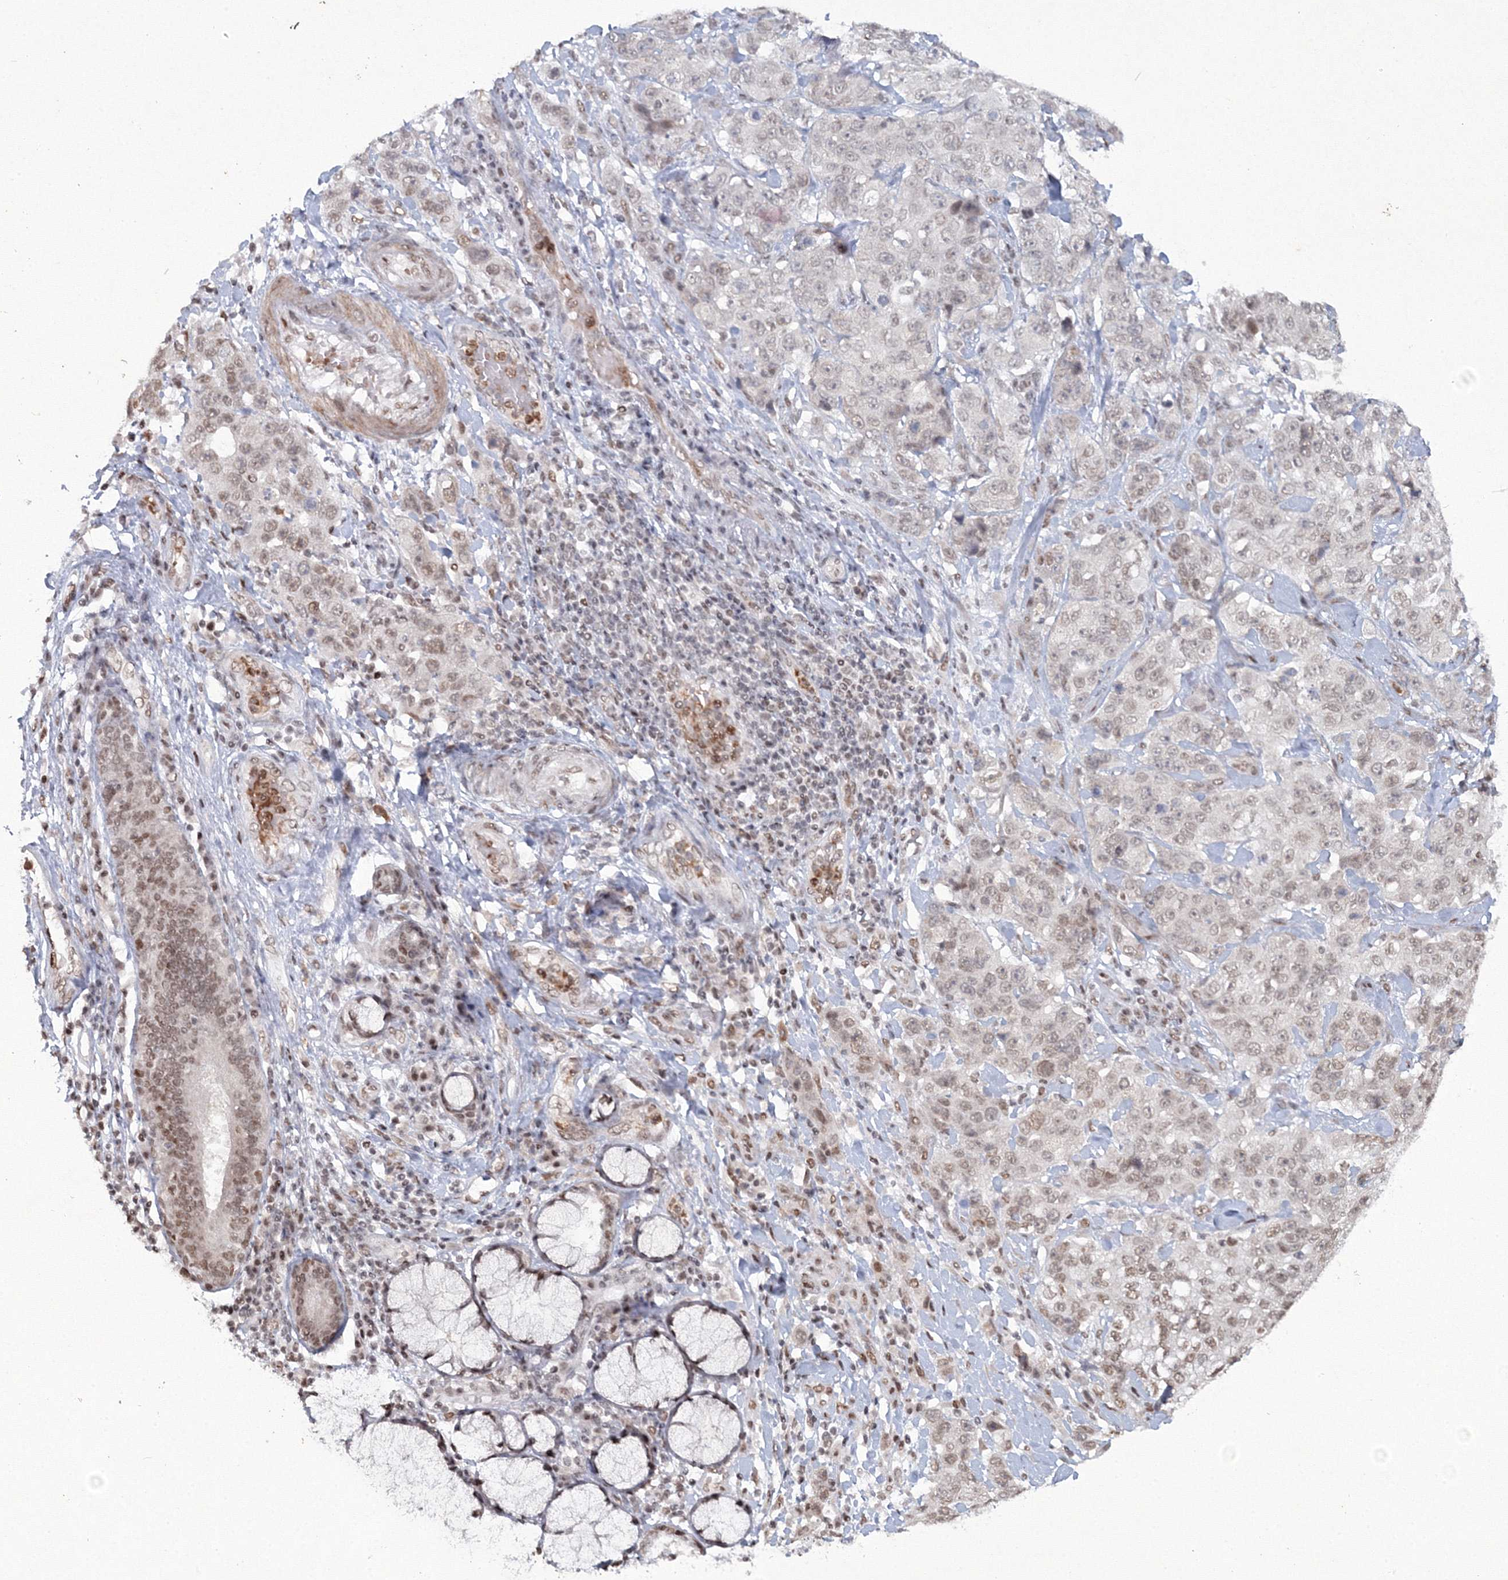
{"staining": {"intensity": "weak", "quantity": "25%-75%", "location": "nuclear"}, "tissue": "stomach cancer", "cell_type": "Tumor cells", "image_type": "cancer", "snomed": [{"axis": "morphology", "description": "Adenocarcinoma, NOS"}, {"axis": "topography", "description": "Stomach"}], "caption": "An immunohistochemistry (IHC) photomicrograph of neoplastic tissue is shown. Protein staining in brown shows weak nuclear positivity in stomach cancer (adenocarcinoma) within tumor cells.", "gene": "C3orf33", "patient": {"sex": "male", "age": 48}}